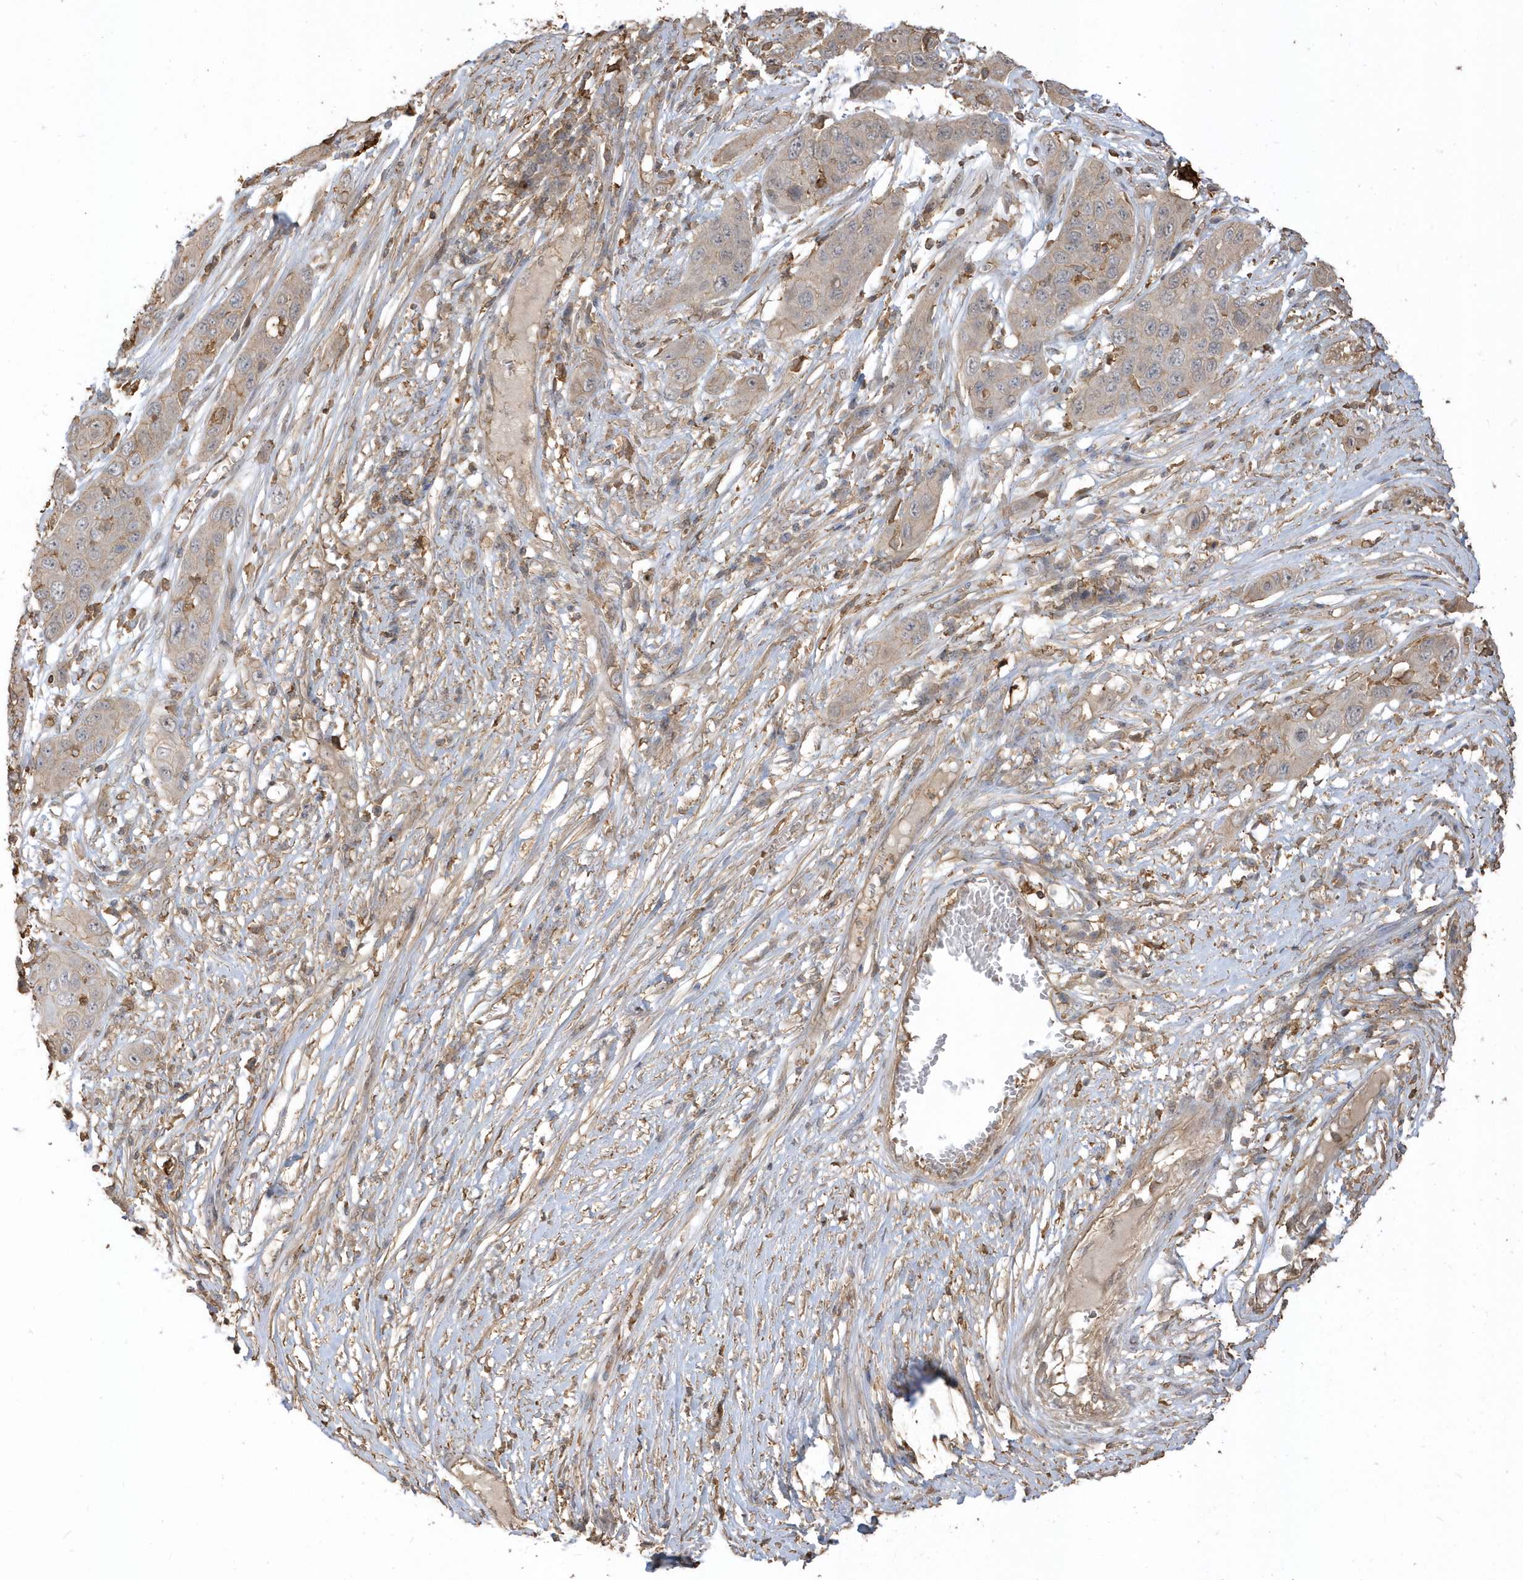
{"staining": {"intensity": "negative", "quantity": "none", "location": "none"}, "tissue": "skin cancer", "cell_type": "Tumor cells", "image_type": "cancer", "snomed": [{"axis": "morphology", "description": "Squamous cell carcinoma, NOS"}, {"axis": "topography", "description": "Skin"}], "caption": "DAB (3,3'-diaminobenzidine) immunohistochemical staining of human skin cancer reveals no significant staining in tumor cells.", "gene": "ZBTB8A", "patient": {"sex": "male", "age": 55}}